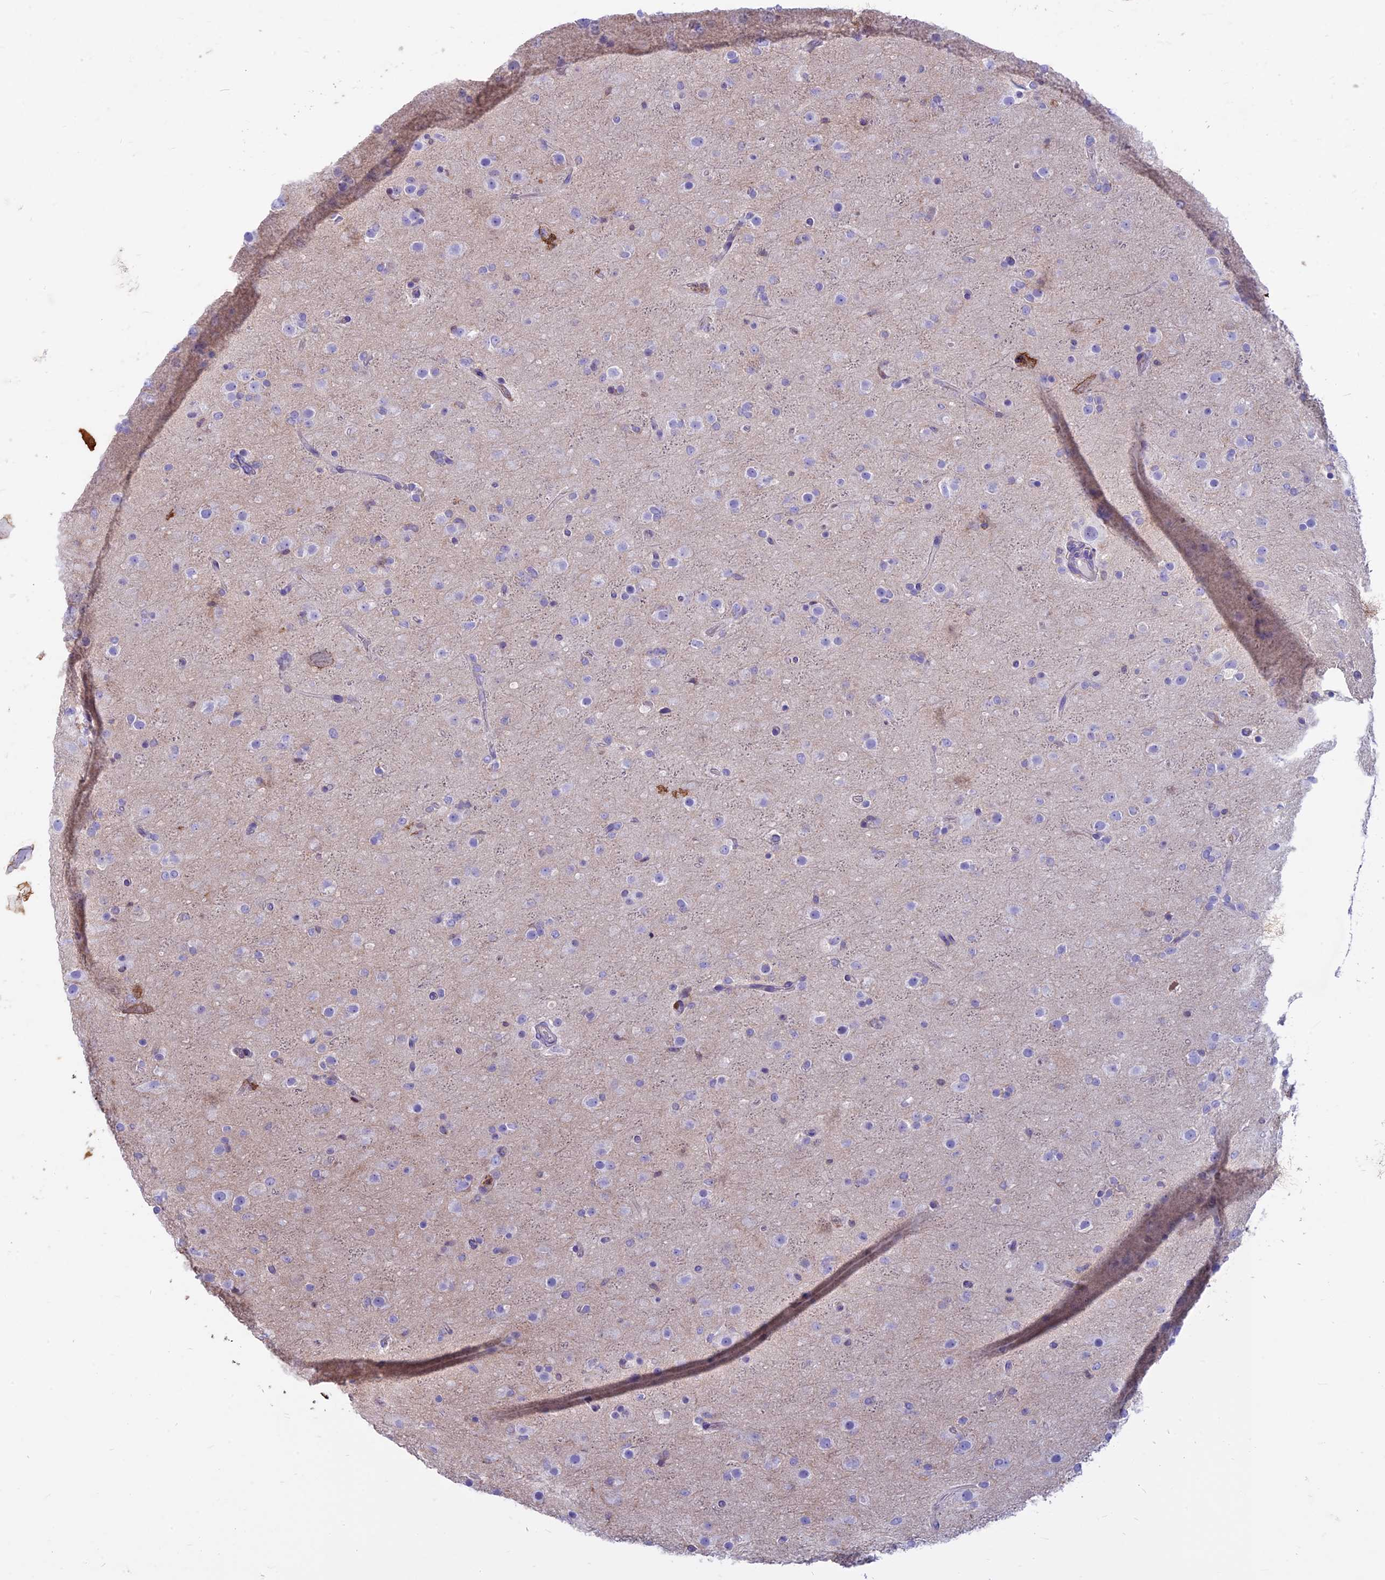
{"staining": {"intensity": "negative", "quantity": "none", "location": "none"}, "tissue": "glioma", "cell_type": "Tumor cells", "image_type": "cancer", "snomed": [{"axis": "morphology", "description": "Glioma, malignant, Low grade"}, {"axis": "topography", "description": "Brain"}], "caption": "Immunohistochemical staining of human malignant low-grade glioma displays no significant positivity in tumor cells.", "gene": "CDAN1", "patient": {"sex": "male", "age": 65}}